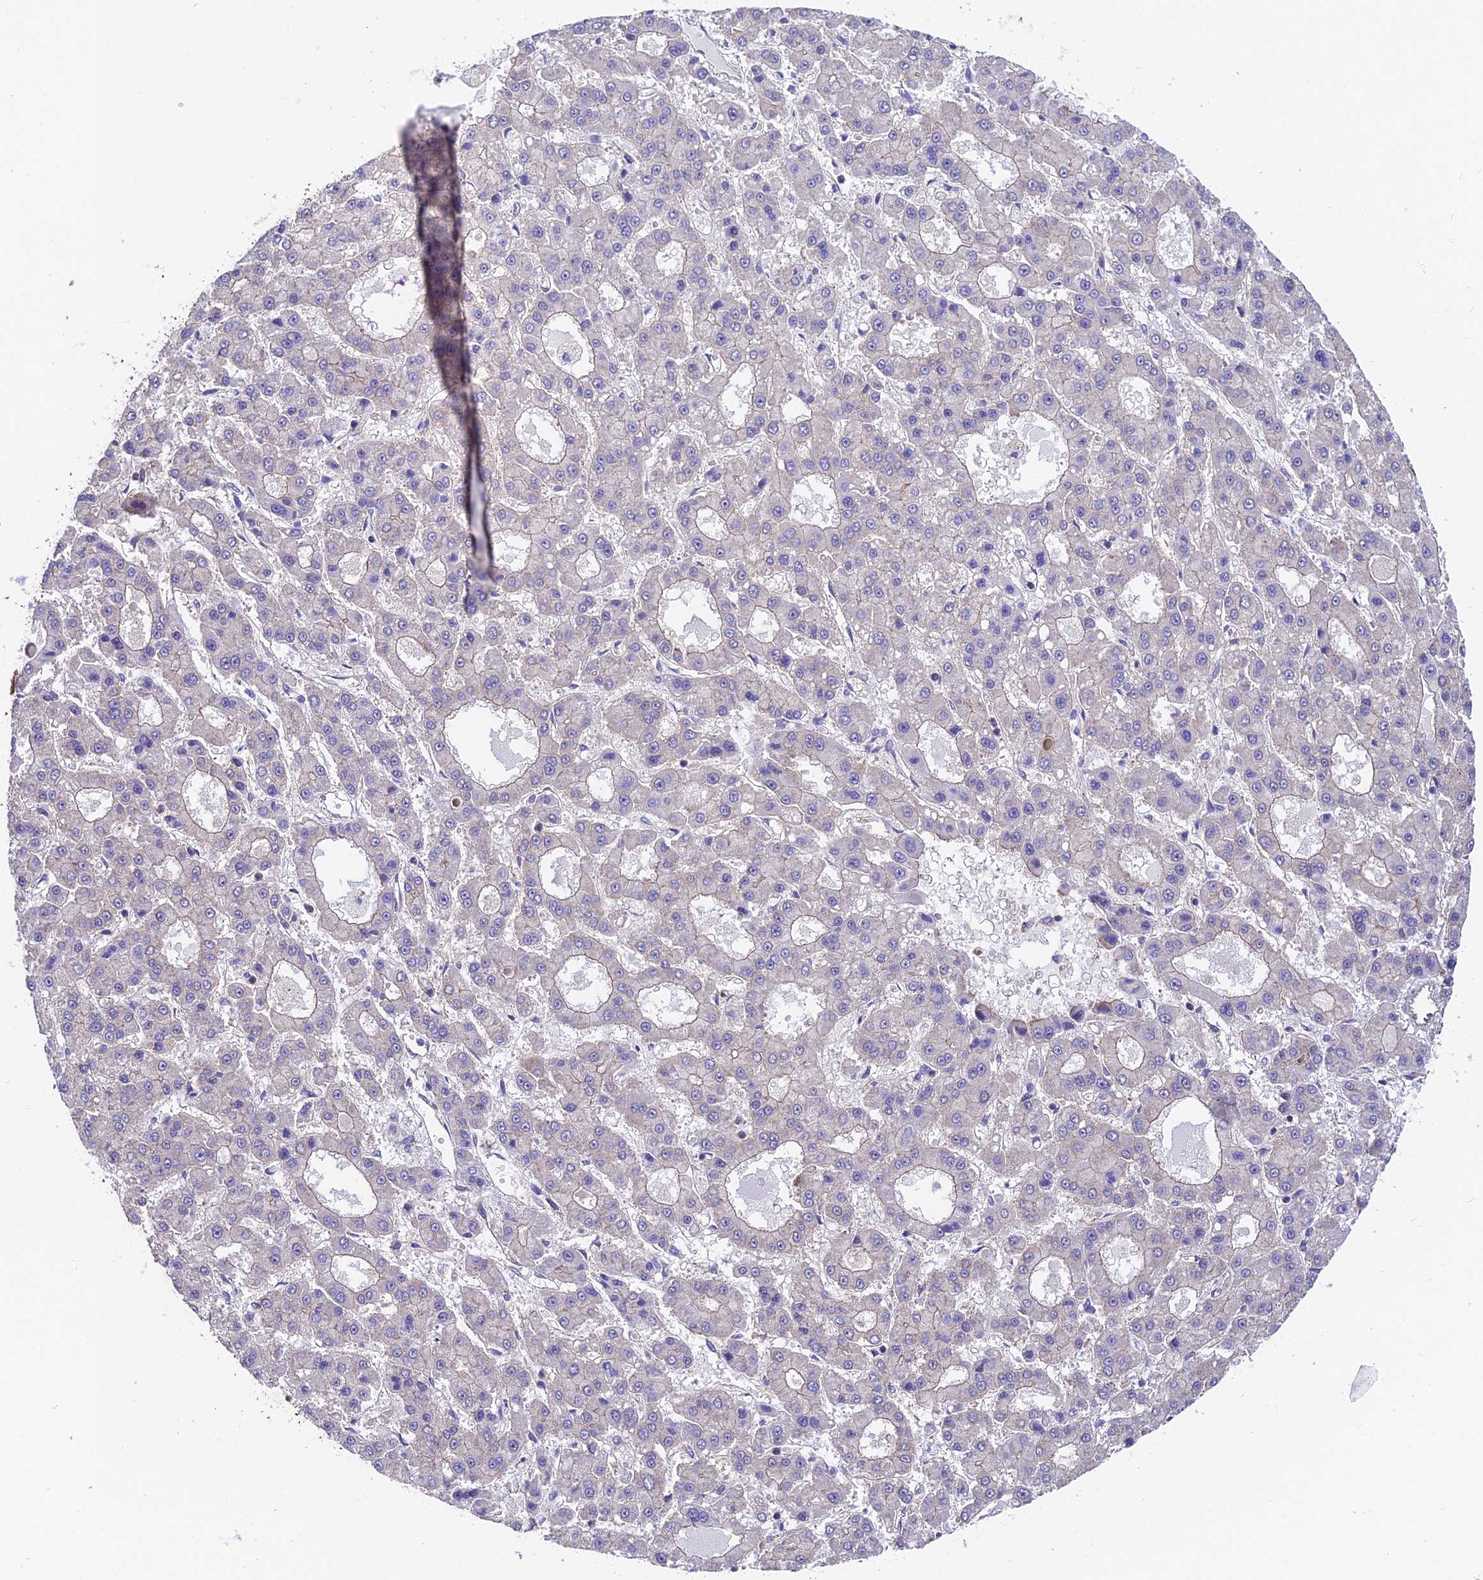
{"staining": {"intensity": "negative", "quantity": "none", "location": "none"}, "tissue": "liver cancer", "cell_type": "Tumor cells", "image_type": "cancer", "snomed": [{"axis": "morphology", "description": "Carcinoma, Hepatocellular, NOS"}, {"axis": "topography", "description": "Liver"}], "caption": "High magnification brightfield microscopy of liver cancer (hepatocellular carcinoma) stained with DAB (brown) and counterstained with hematoxylin (blue): tumor cells show no significant expression. (IHC, brightfield microscopy, high magnification).", "gene": "QRFP", "patient": {"sex": "male", "age": 70}}